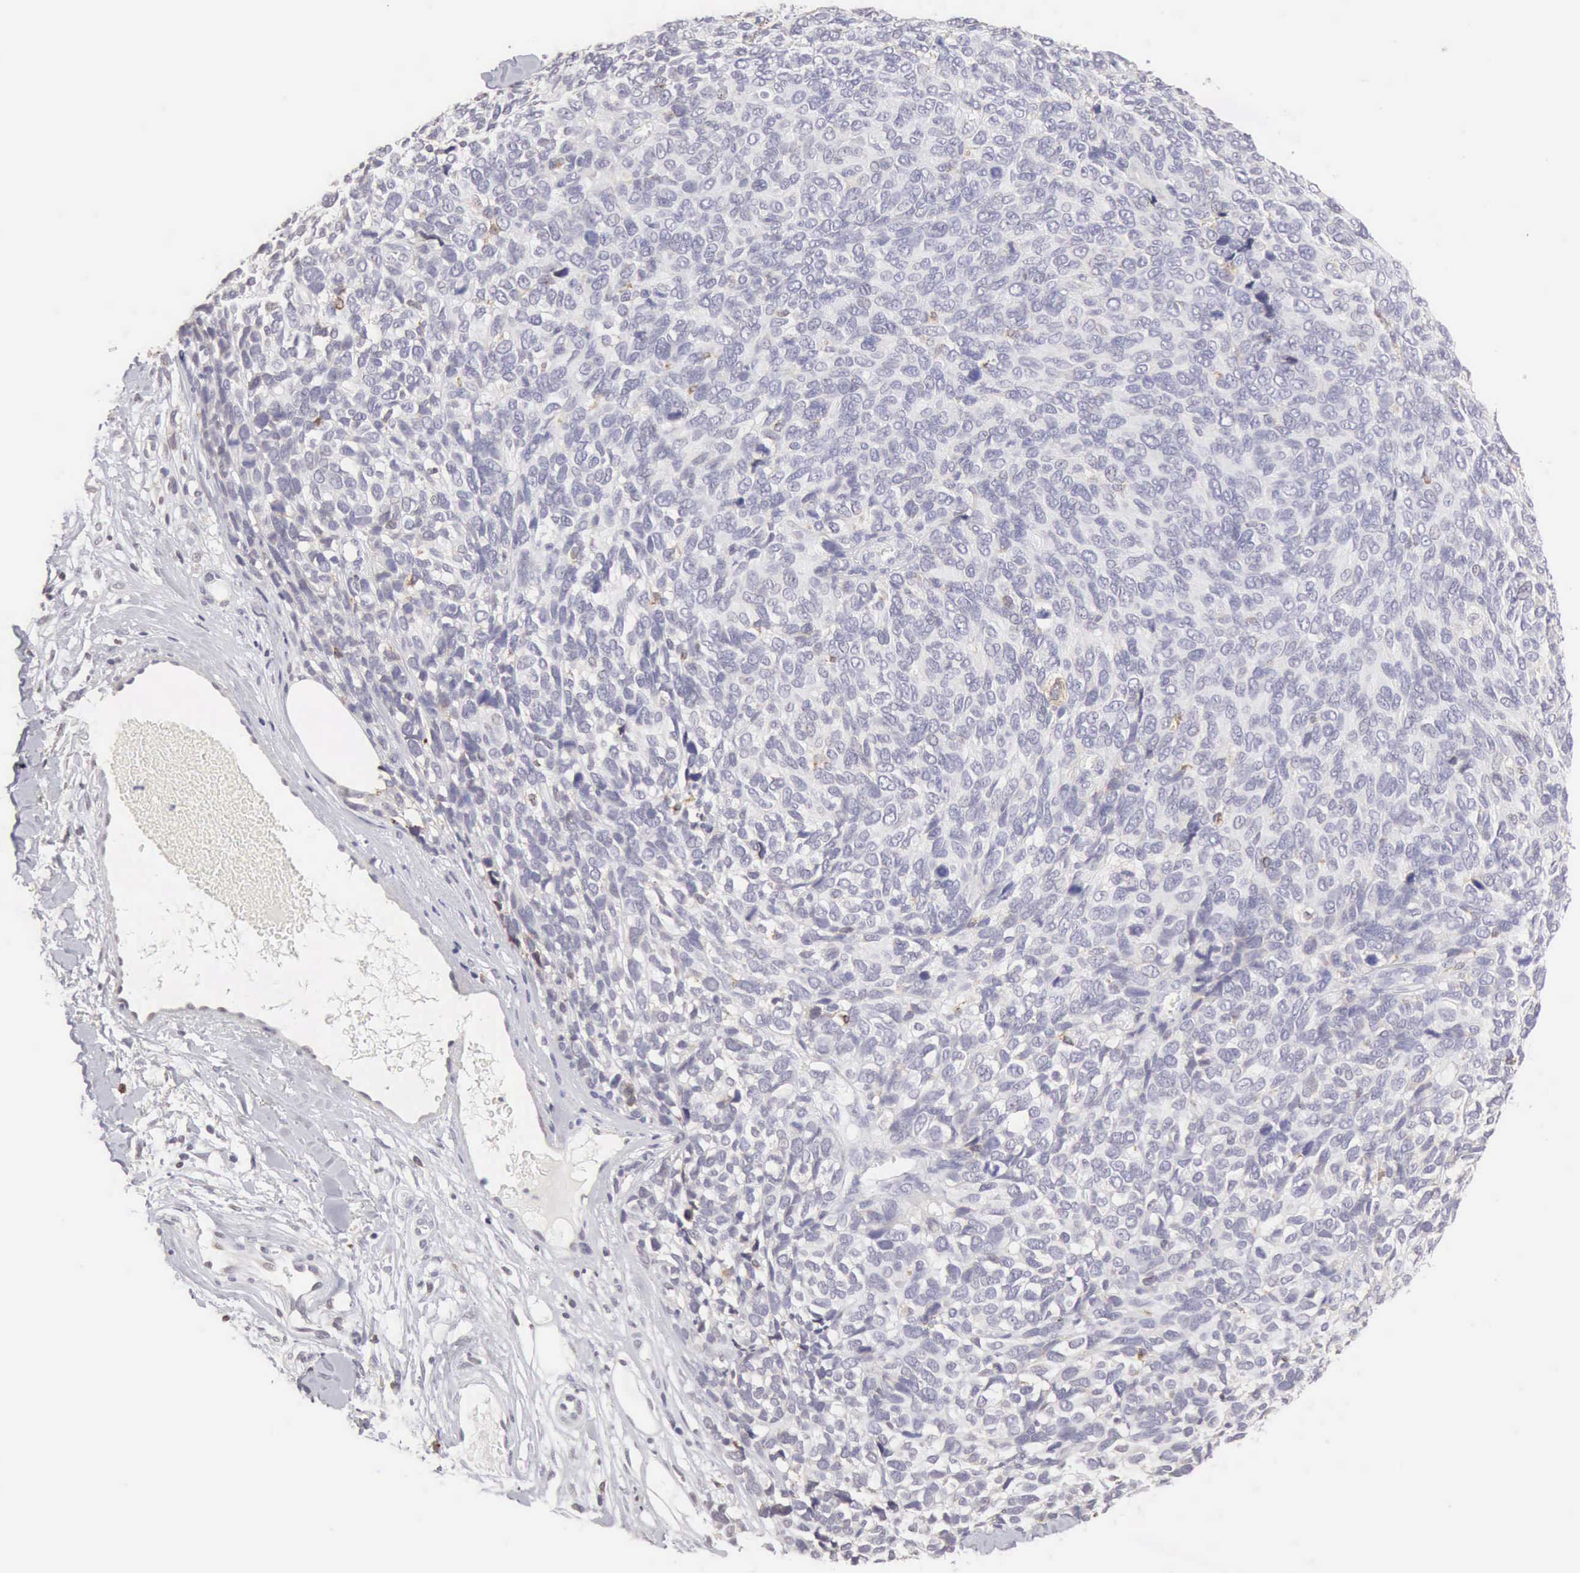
{"staining": {"intensity": "negative", "quantity": "none", "location": "none"}, "tissue": "melanoma", "cell_type": "Tumor cells", "image_type": "cancer", "snomed": [{"axis": "morphology", "description": "Malignant melanoma, NOS"}, {"axis": "topography", "description": "Skin"}], "caption": "DAB immunohistochemical staining of human melanoma displays no significant positivity in tumor cells.", "gene": "RNASE1", "patient": {"sex": "female", "age": 85}}